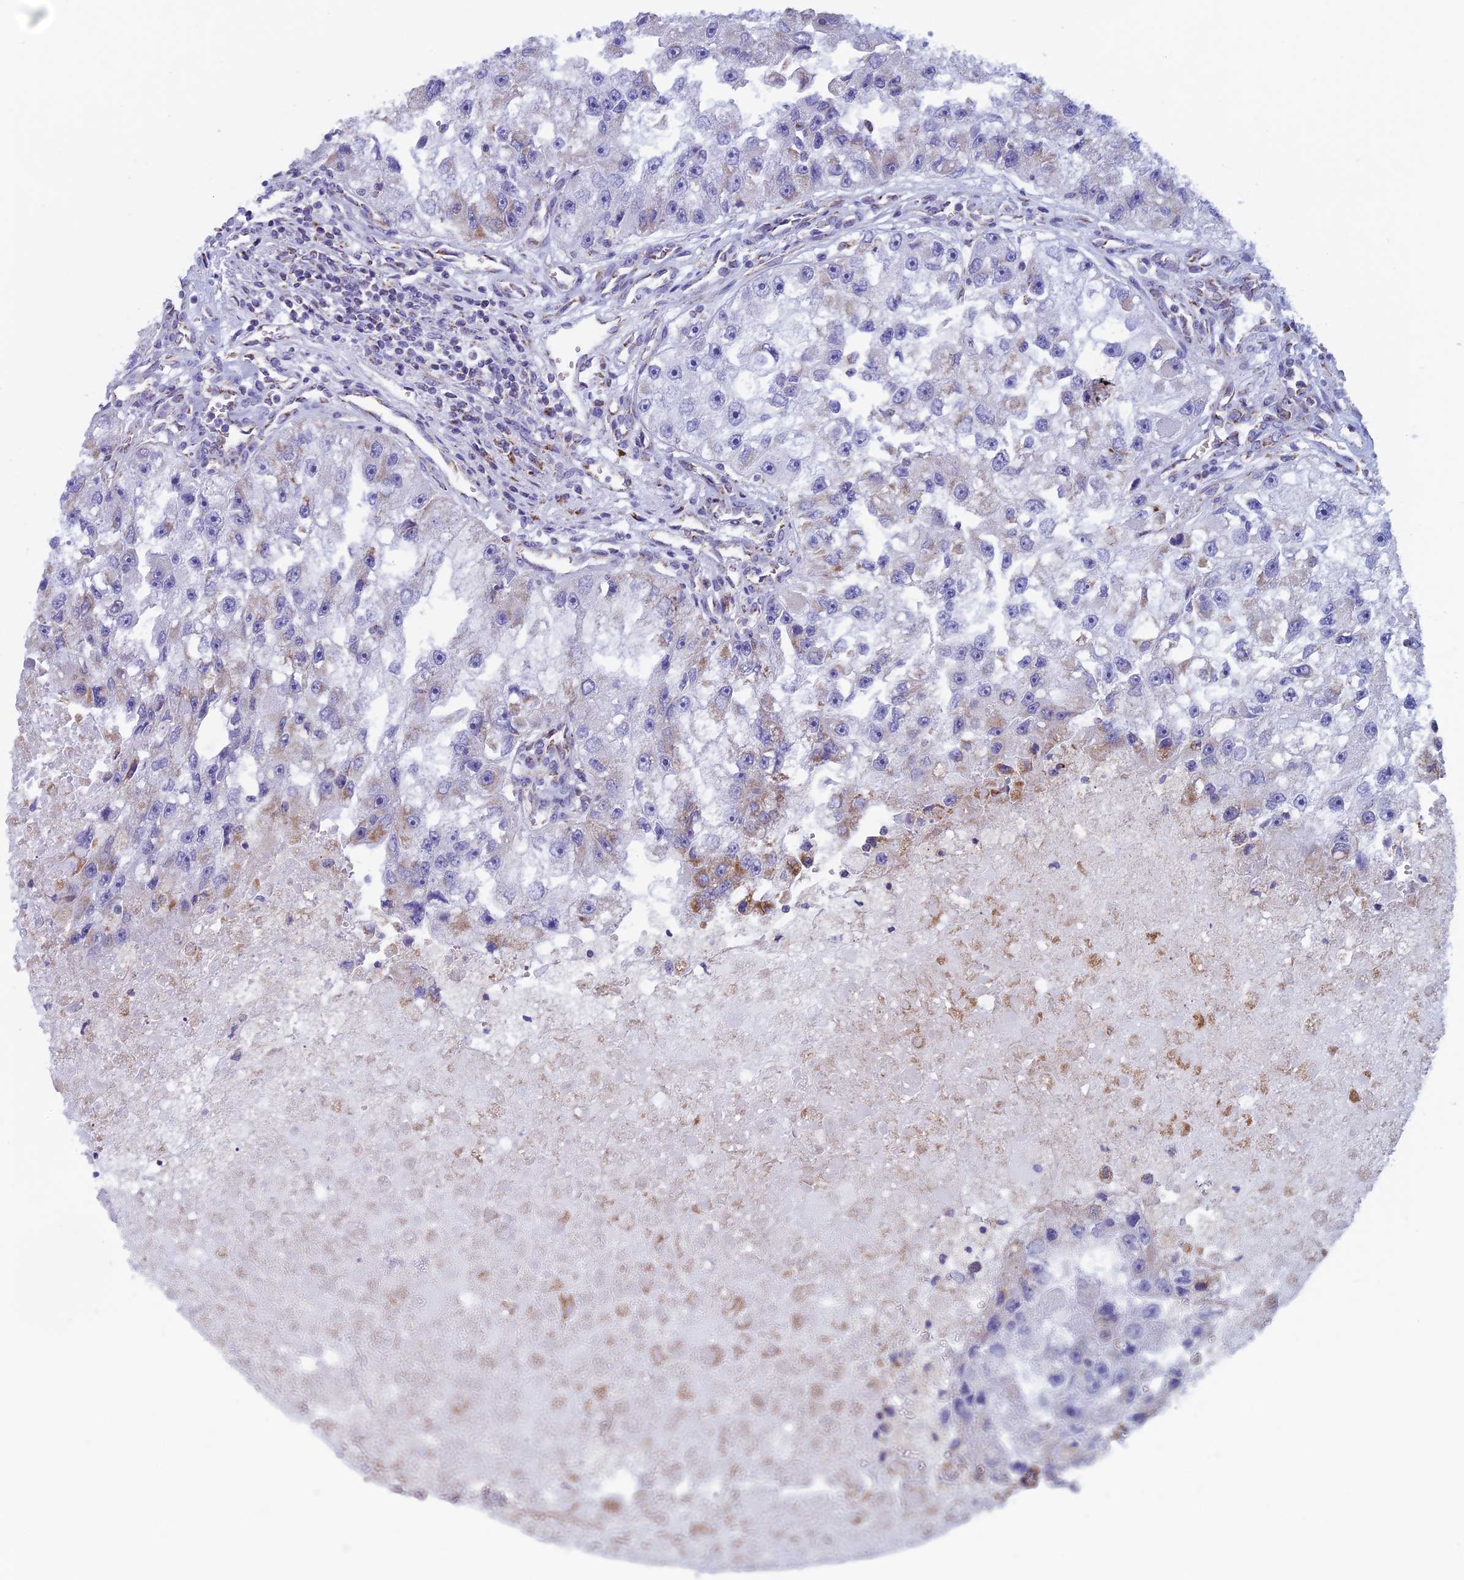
{"staining": {"intensity": "weak", "quantity": "<25%", "location": "cytoplasmic/membranous"}, "tissue": "renal cancer", "cell_type": "Tumor cells", "image_type": "cancer", "snomed": [{"axis": "morphology", "description": "Adenocarcinoma, NOS"}, {"axis": "topography", "description": "Kidney"}], "caption": "This is an immunohistochemistry photomicrograph of renal cancer. There is no staining in tumor cells.", "gene": "NDUFB9", "patient": {"sex": "male", "age": 63}}